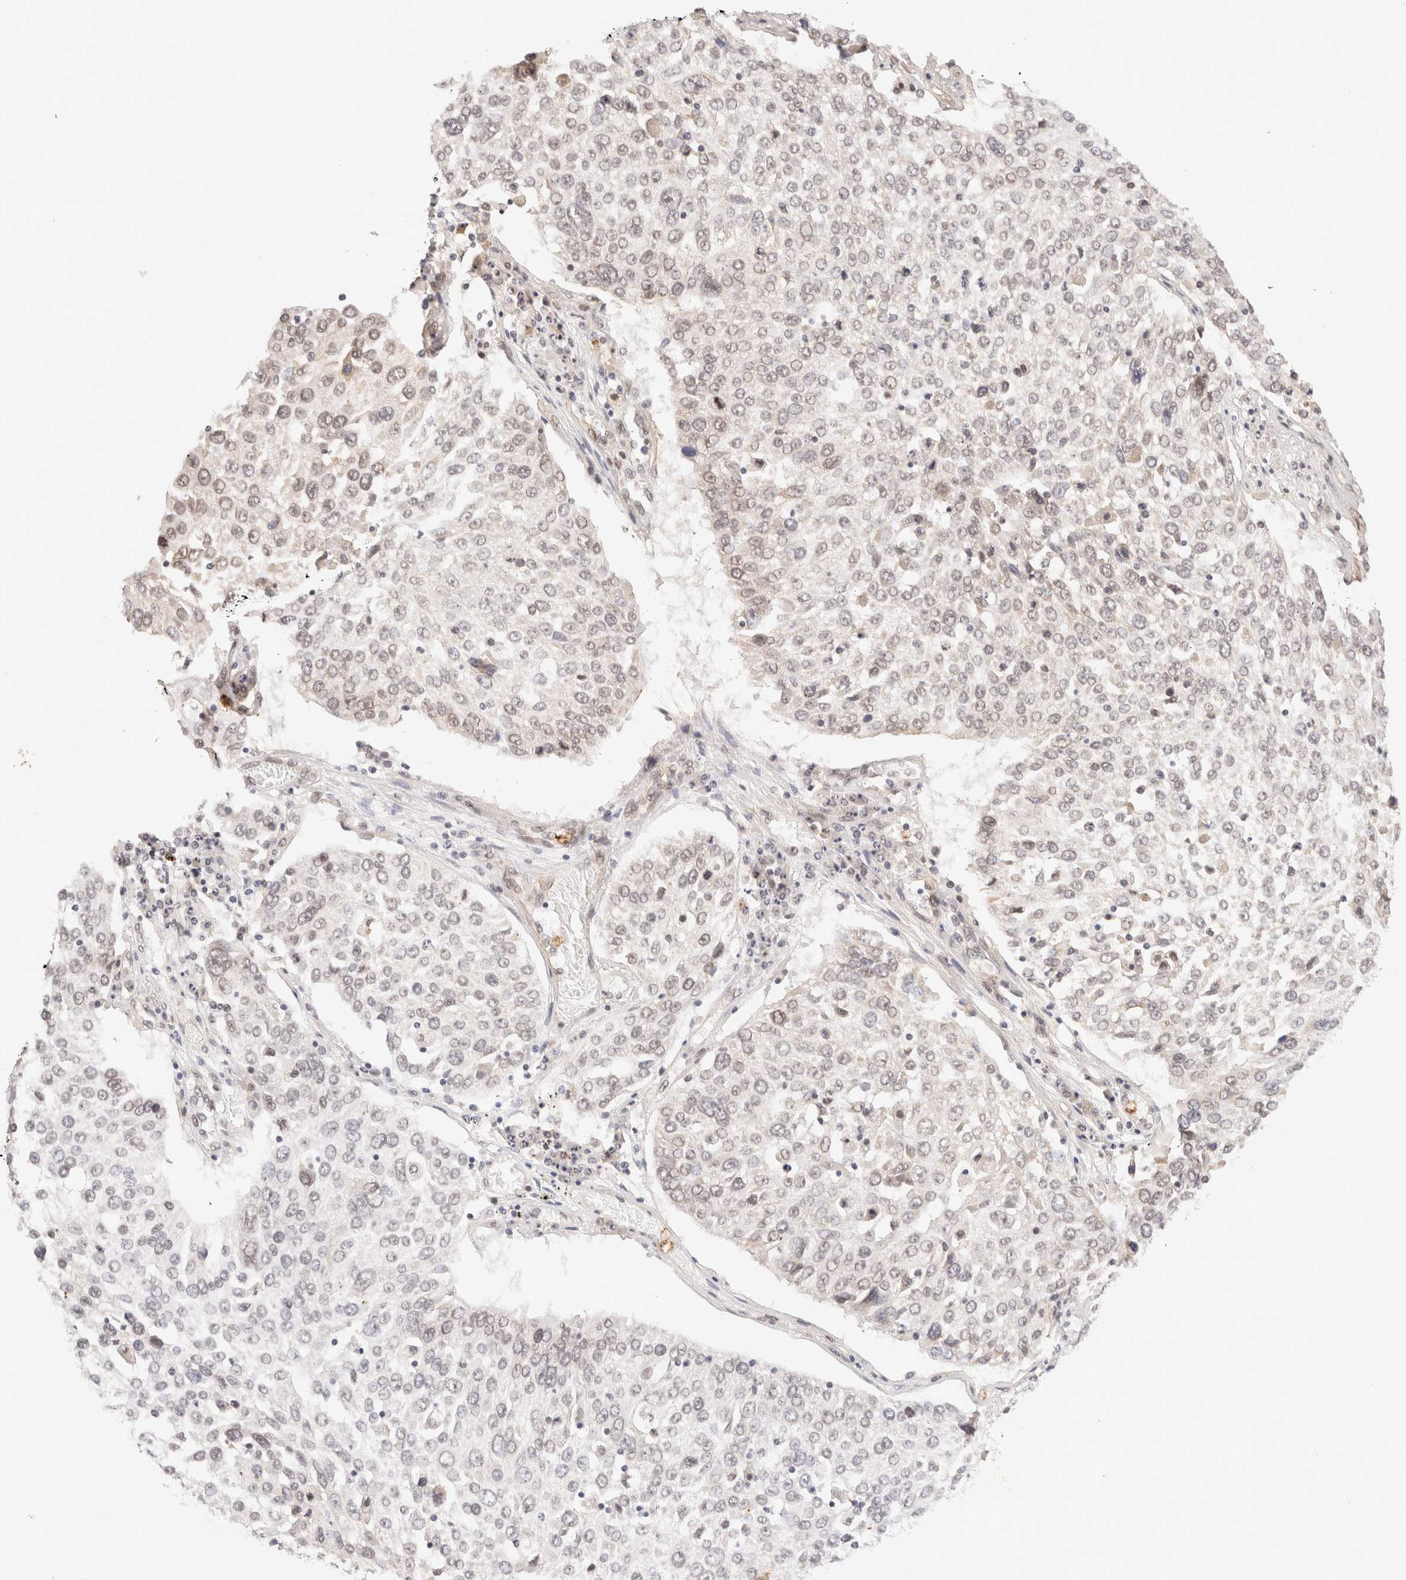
{"staining": {"intensity": "weak", "quantity": "25%-75%", "location": "nuclear"}, "tissue": "lung cancer", "cell_type": "Tumor cells", "image_type": "cancer", "snomed": [{"axis": "morphology", "description": "Squamous cell carcinoma, NOS"}, {"axis": "topography", "description": "Lung"}], "caption": "Brown immunohistochemical staining in squamous cell carcinoma (lung) reveals weak nuclear positivity in about 25%-75% of tumor cells.", "gene": "BRPF3", "patient": {"sex": "male", "age": 65}}